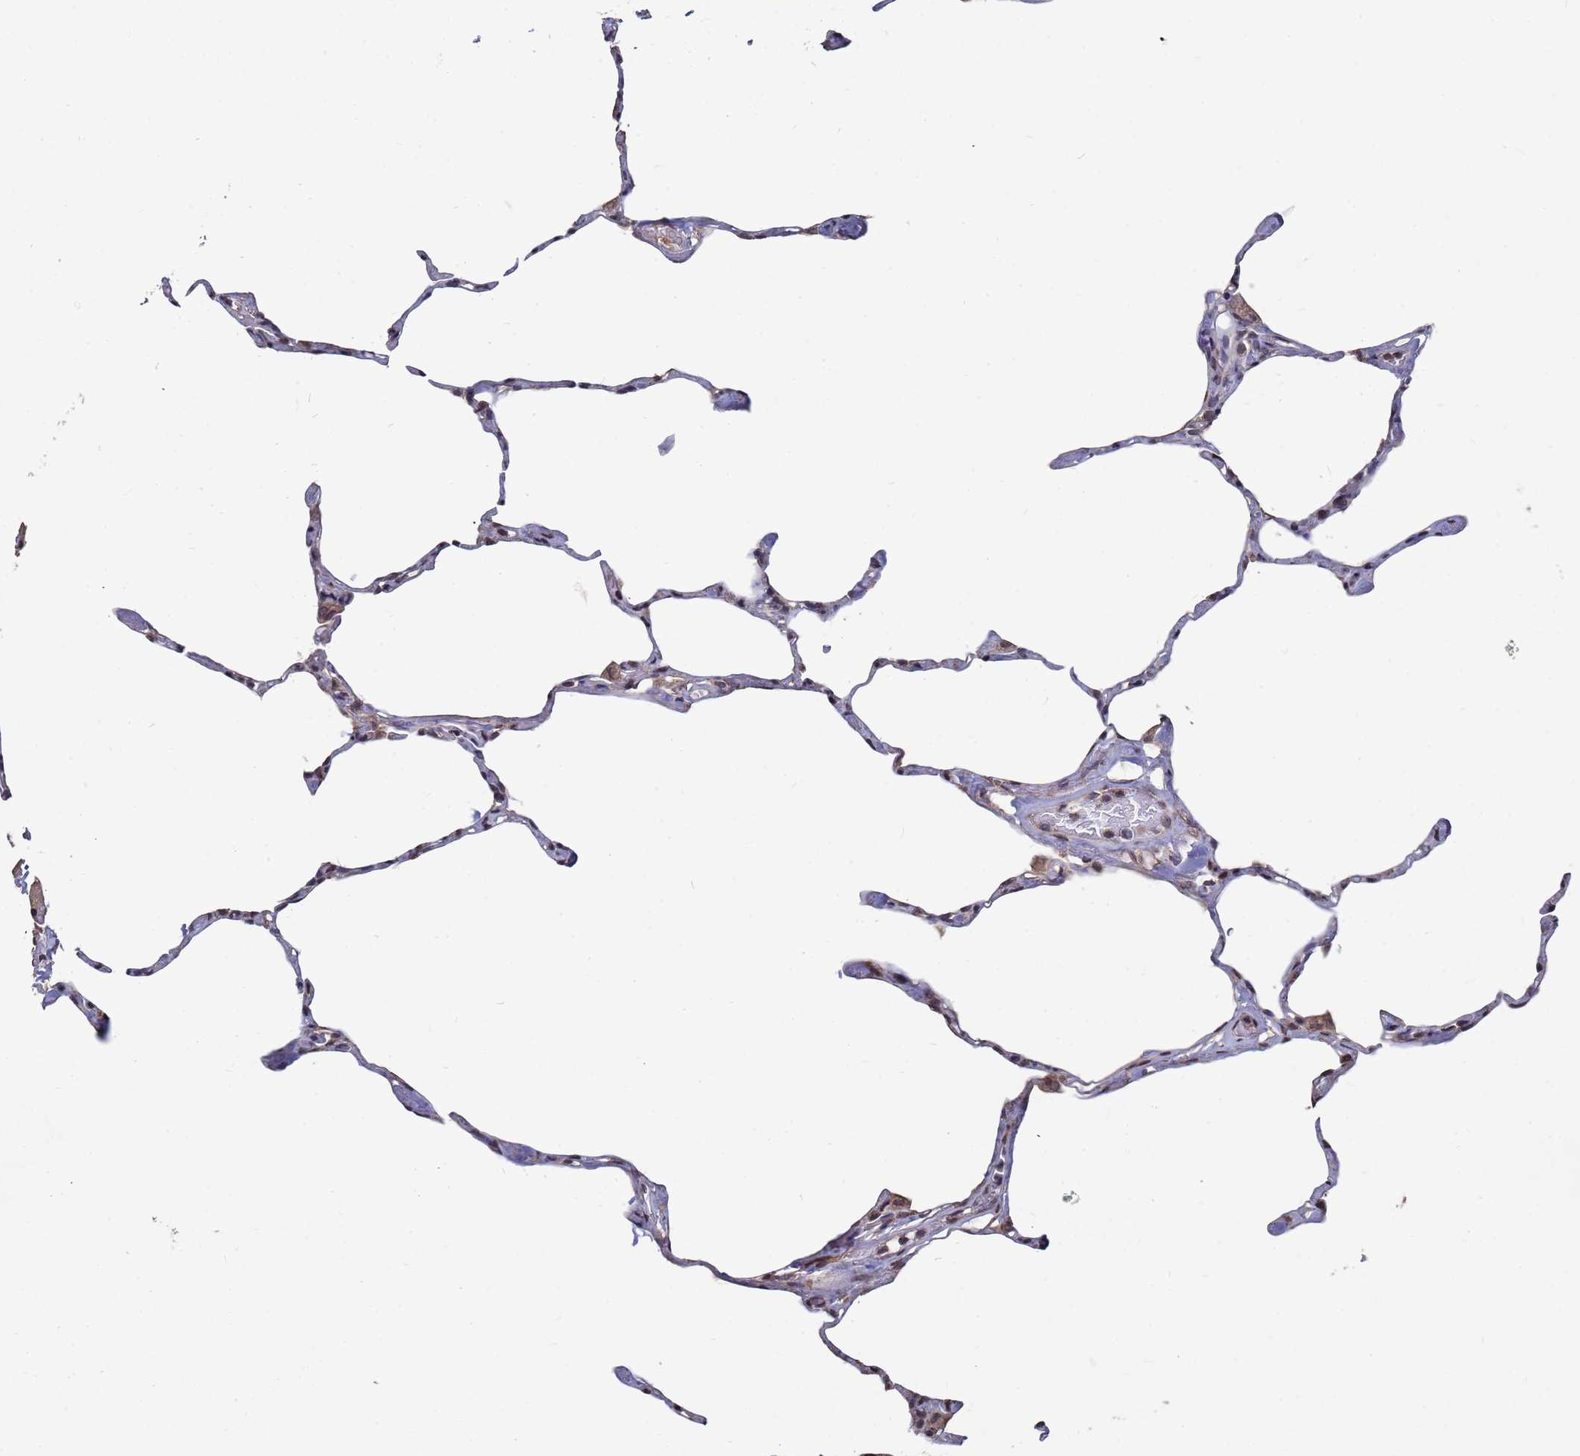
{"staining": {"intensity": "moderate", "quantity": "<25%", "location": "cytoplasmic/membranous"}, "tissue": "lung", "cell_type": "Alveolar cells", "image_type": "normal", "snomed": [{"axis": "morphology", "description": "Normal tissue, NOS"}, {"axis": "topography", "description": "Lung"}], "caption": "Moderate cytoplasmic/membranous positivity is present in approximately <25% of alveolar cells in normal lung. Using DAB (3,3'-diaminobenzidine) (brown) and hematoxylin (blue) stains, captured at high magnification using brightfield microscopy.", "gene": "CFAP119", "patient": {"sex": "male", "age": 65}}